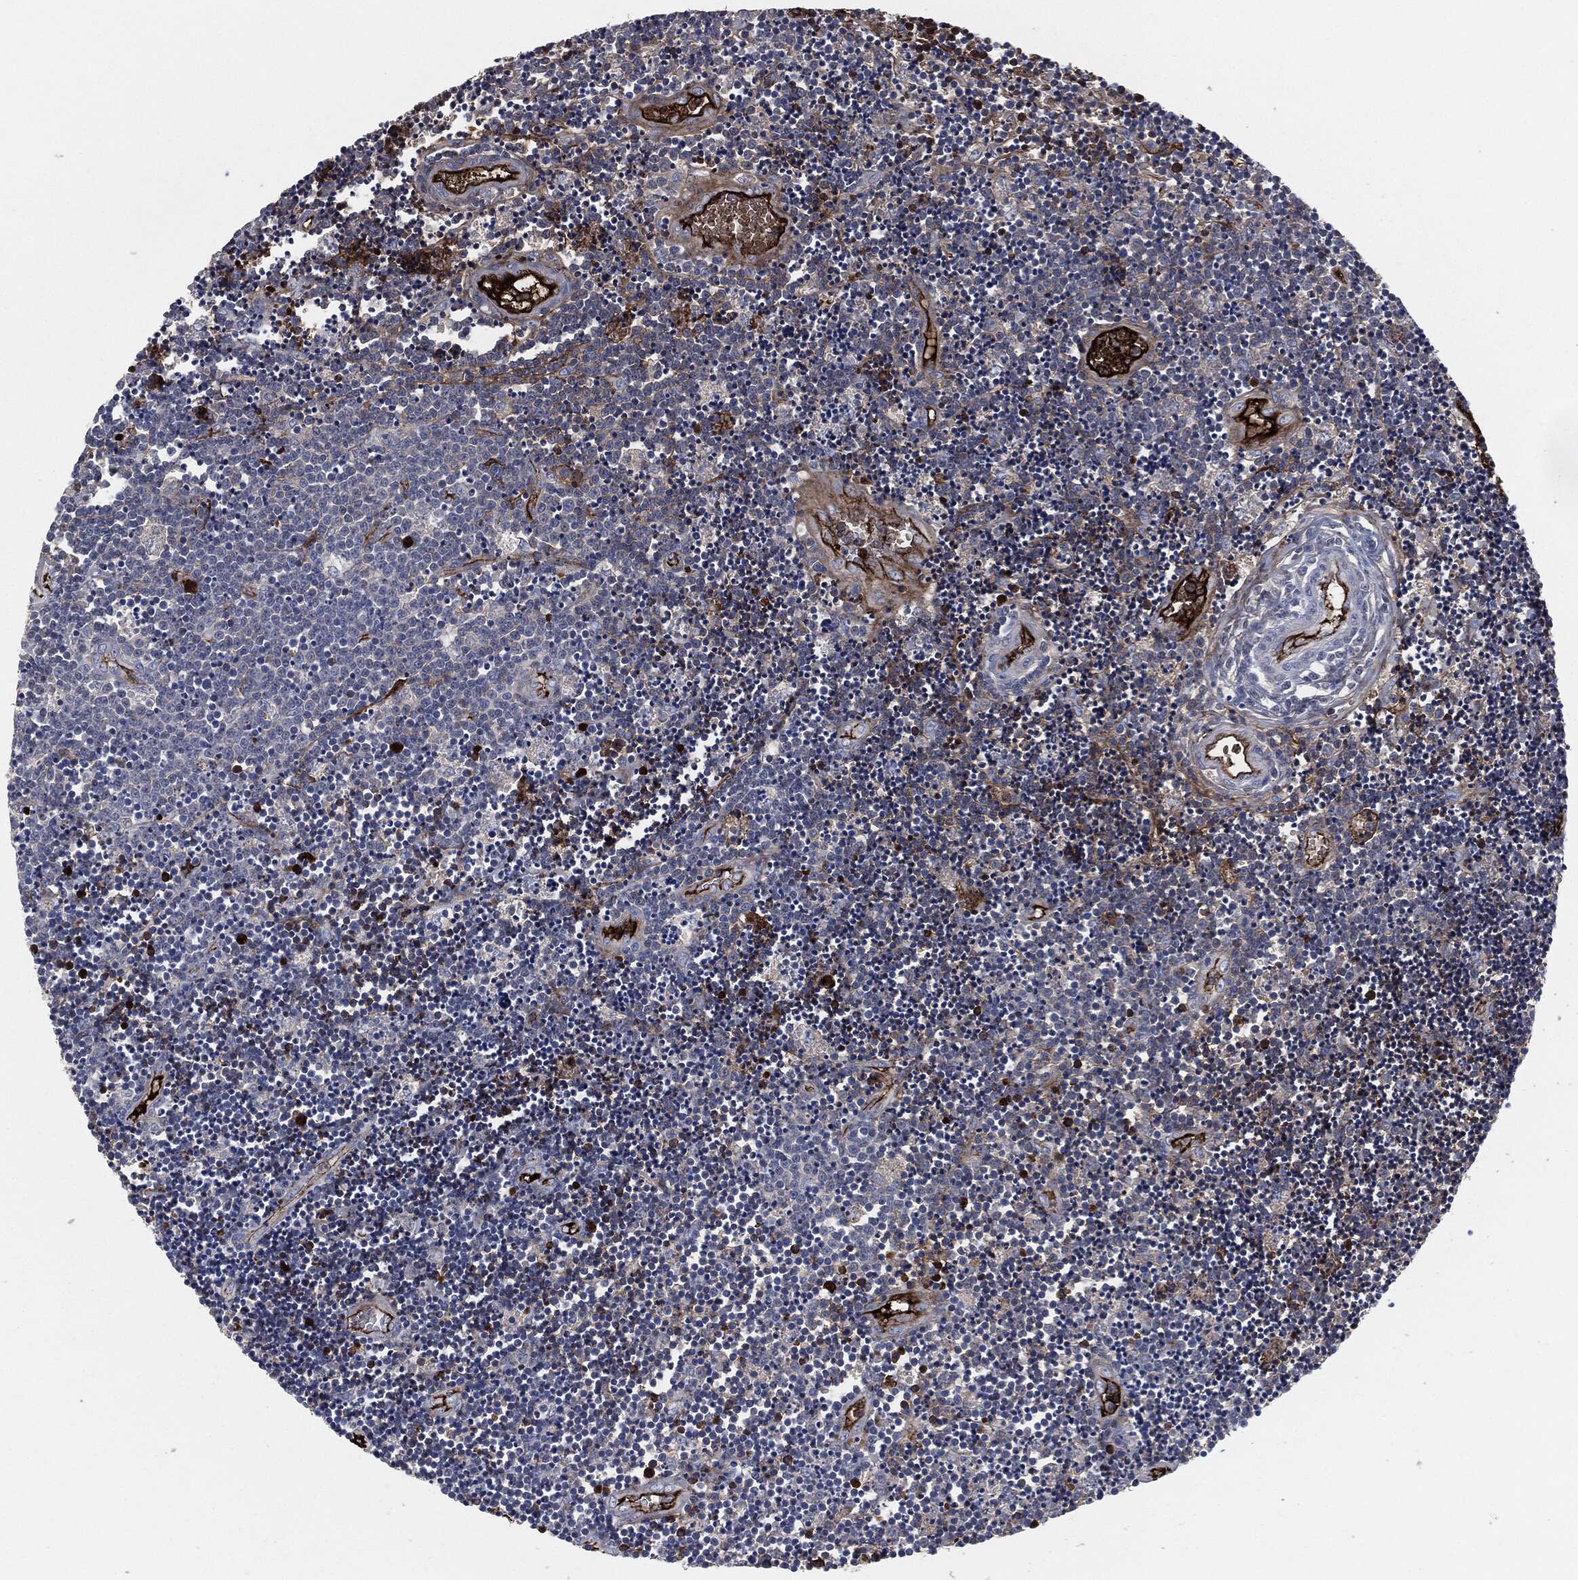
{"staining": {"intensity": "negative", "quantity": "none", "location": "none"}, "tissue": "lymphoma", "cell_type": "Tumor cells", "image_type": "cancer", "snomed": [{"axis": "morphology", "description": "Malignant lymphoma, non-Hodgkin's type, Low grade"}, {"axis": "topography", "description": "Brain"}], "caption": "This histopathology image is of lymphoma stained with immunohistochemistry to label a protein in brown with the nuclei are counter-stained blue. There is no positivity in tumor cells.", "gene": "APOB", "patient": {"sex": "female", "age": 66}}